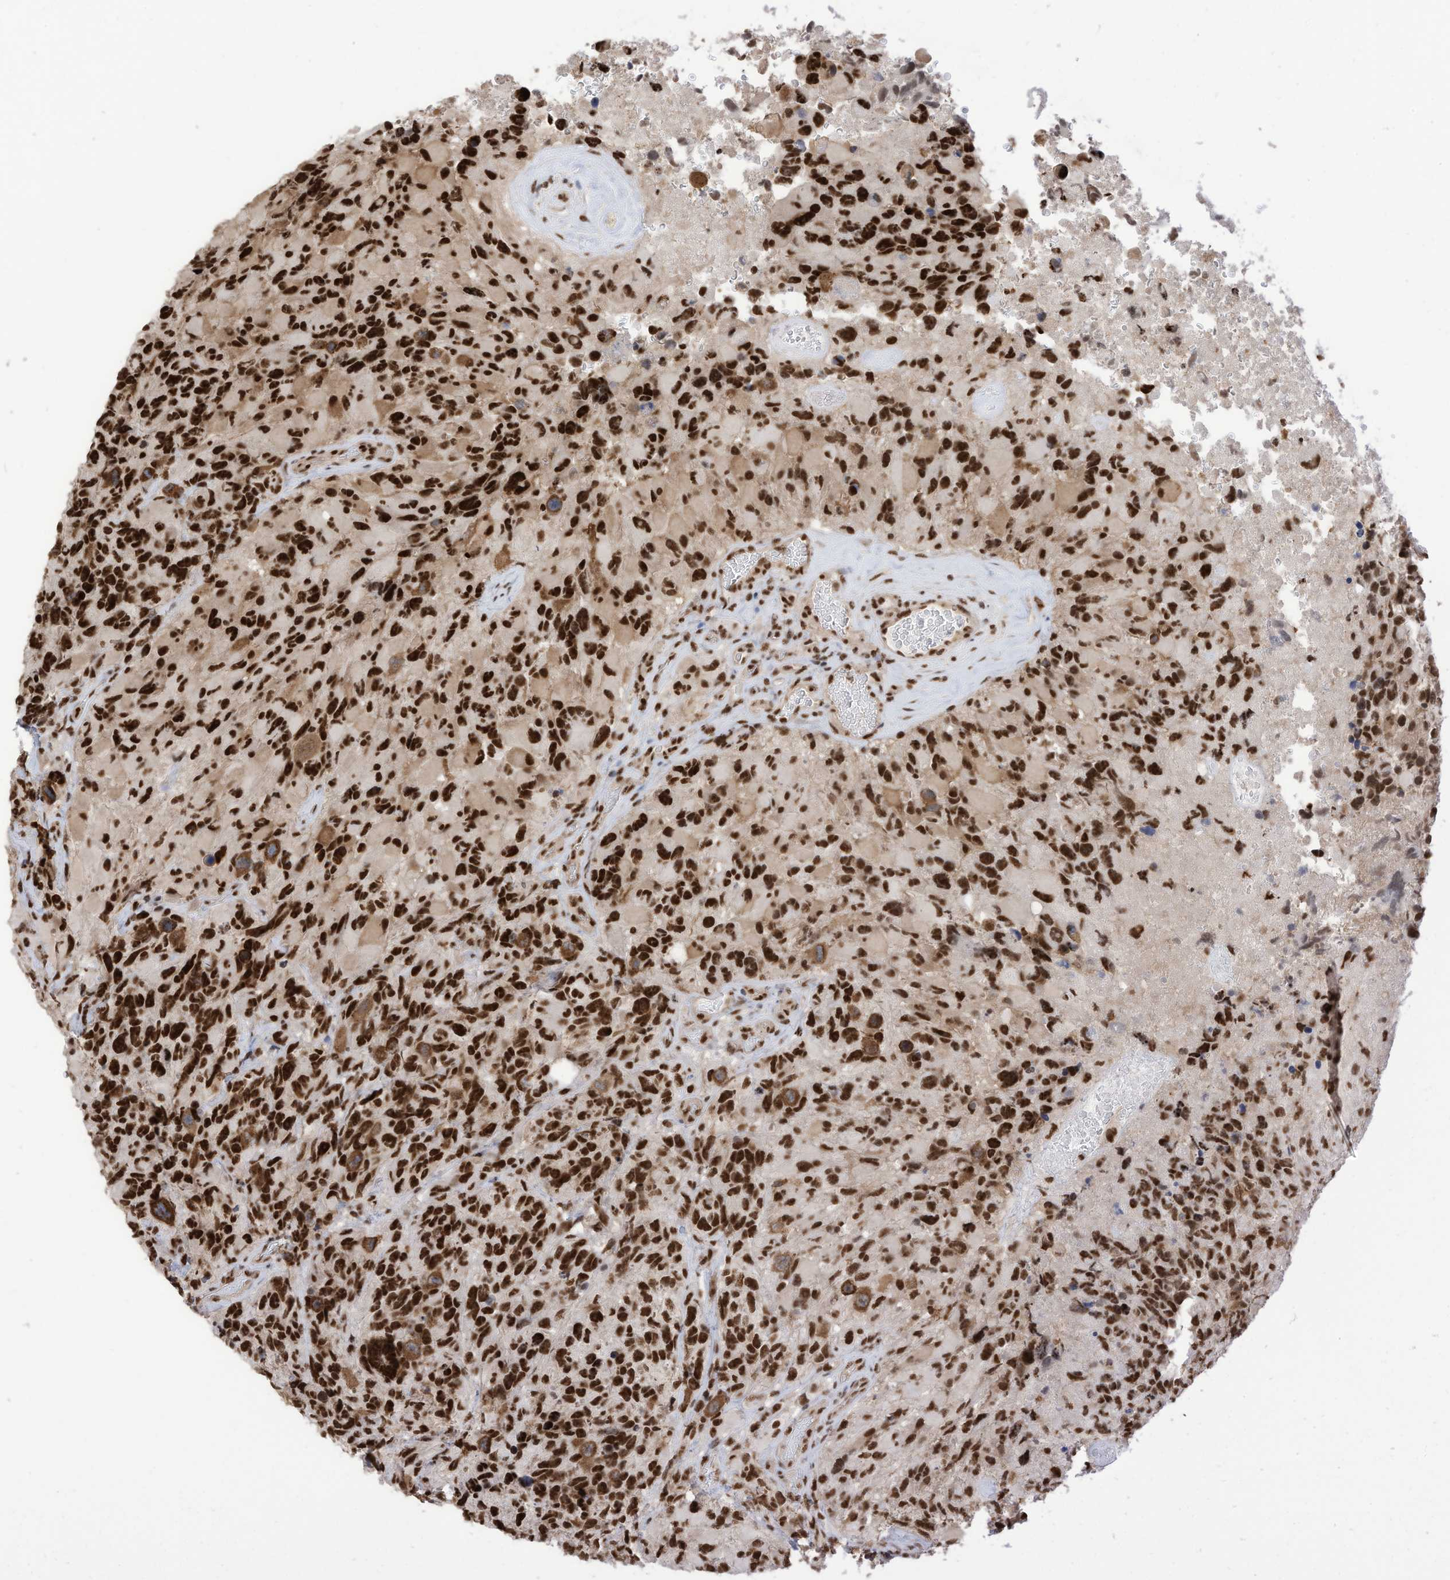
{"staining": {"intensity": "strong", "quantity": ">75%", "location": "nuclear"}, "tissue": "glioma", "cell_type": "Tumor cells", "image_type": "cancer", "snomed": [{"axis": "morphology", "description": "Glioma, malignant, High grade"}, {"axis": "topography", "description": "Brain"}], "caption": "Glioma stained with a protein marker displays strong staining in tumor cells.", "gene": "SF3A3", "patient": {"sex": "male", "age": 69}}